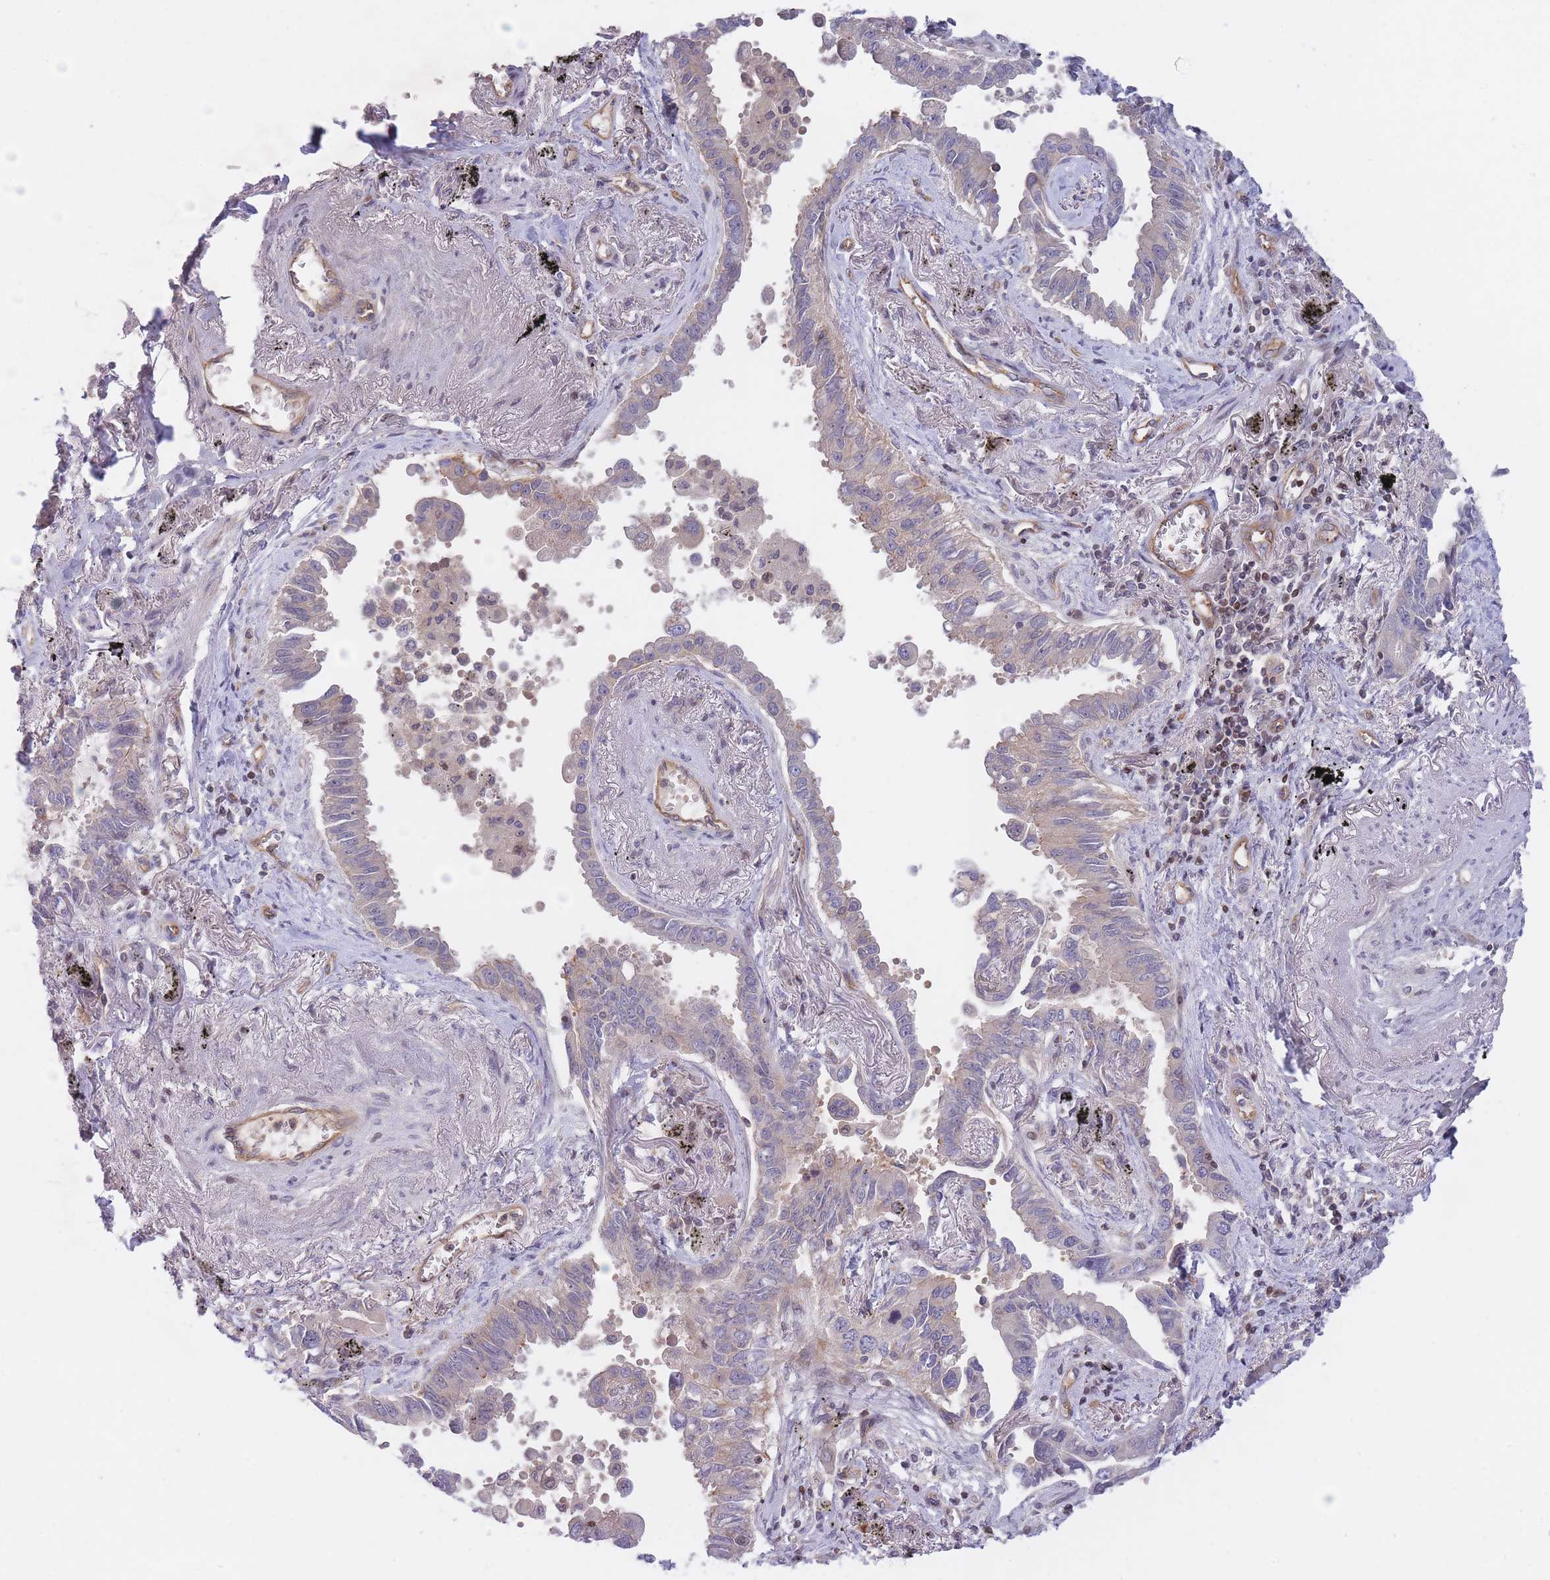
{"staining": {"intensity": "negative", "quantity": "none", "location": "none"}, "tissue": "lung cancer", "cell_type": "Tumor cells", "image_type": "cancer", "snomed": [{"axis": "morphology", "description": "Adenocarcinoma, NOS"}, {"axis": "topography", "description": "Lung"}], "caption": "DAB (3,3'-diaminobenzidine) immunohistochemical staining of human lung cancer exhibits no significant staining in tumor cells. (Brightfield microscopy of DAB (3,3'-diaminobenzidine) IHC at high magnification).", "gene": "SLC35F5", "patient": {"sex": "male", "age": 67}}